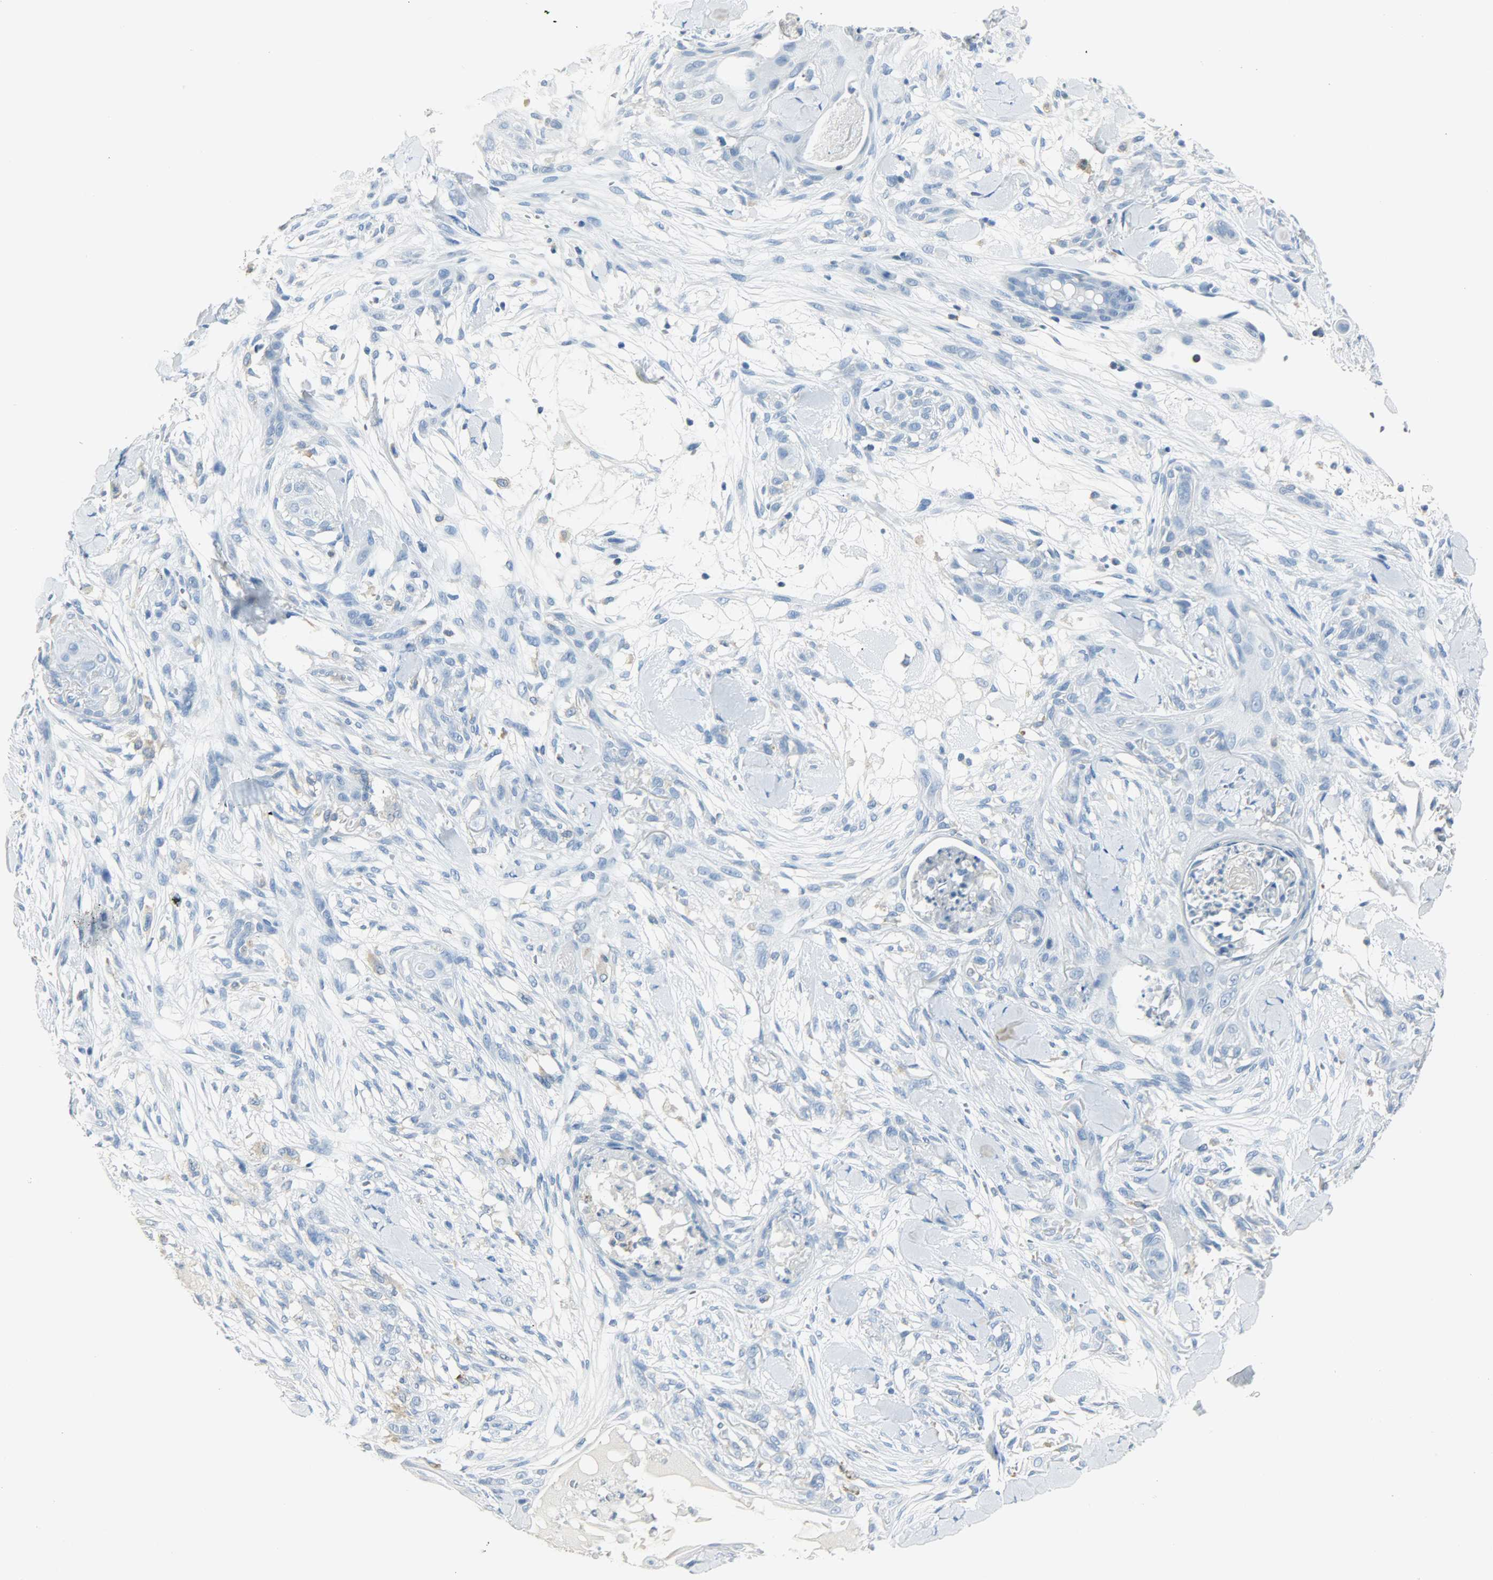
{"staining": {"intensity": "negative", "quantity": "none", "location": "none"}, "tissue": "skin cancer", "cell_type": "Tumor cells", "image_type": "cancer", "snomed": [{"axis": "morphology", "description": "Squamous cell carcinoma, NOS"}, {"axis": "topography", "description": "Skin"}], "caption": "Histopathology image shows no significant protein positivity in tumor cells of skin cancer.", "gene": "PTPN6", "patient": {"sex": "female", "age": 59}}